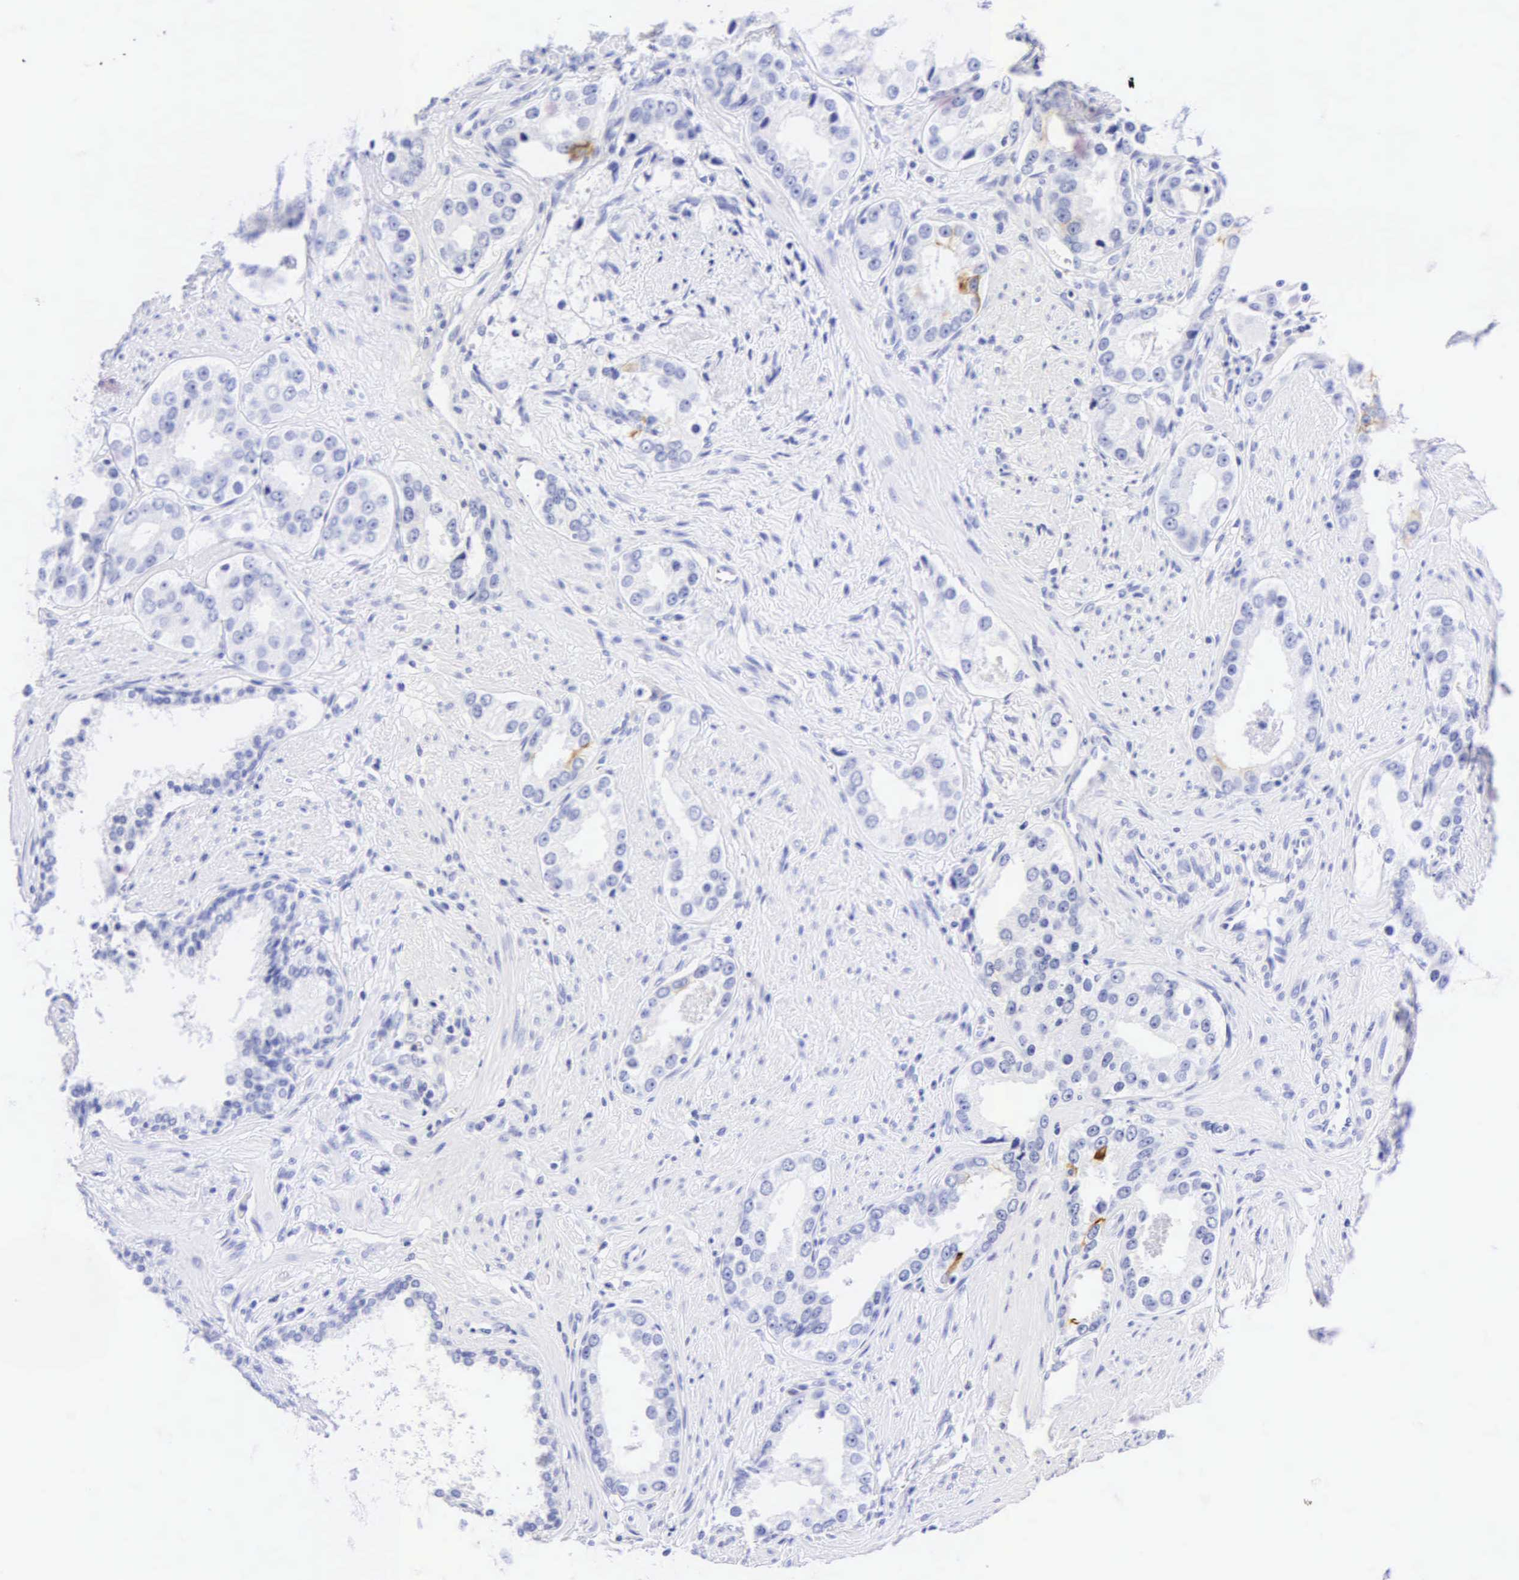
{"staining": {"intensity": "negative", "quantity": "none", "location": "none"}, "tissue": "prostate cancer", "cell_type": "Tumor cells", "image_type": "cancer", "snomed": [{"axis": "morphology", "description": "Adenocarcinoma, Medium grade"}, {"axis": "topography", "description": "Prostate"}], "caption": "An immunohistochemistry (IHC) photomicrograph of prostate medium-grade adenocarcinoma is shown. There is no staining in tumor cells of prostate medium-grade adenocarcinoma.", "gene": "KRT20", "patient": {"sex": "male", "age": 73}}